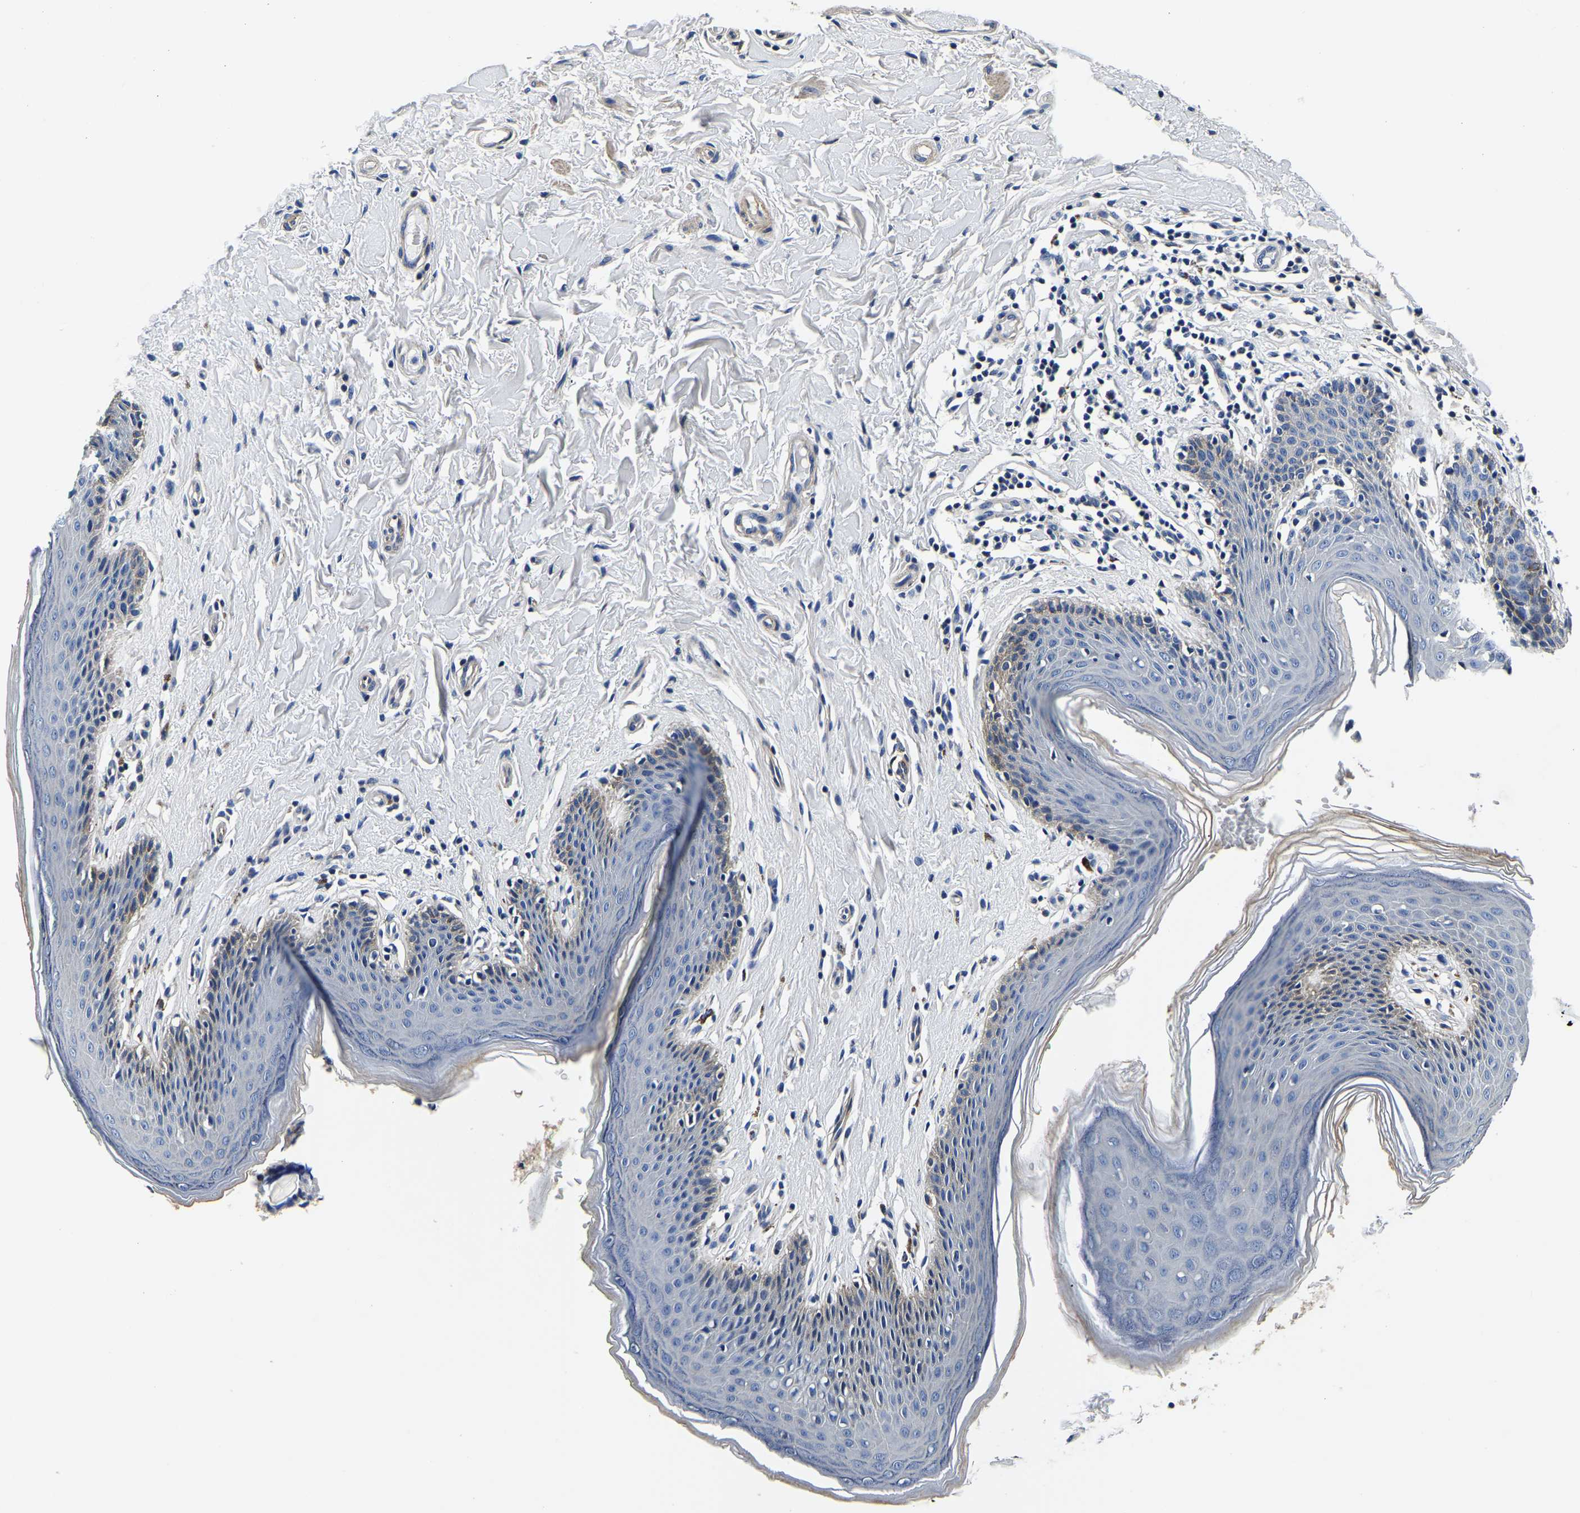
{"staining": {"intensity": "weak", "quantity": "25%-75%", "location": "cytoplasmic/membranous"}, "tissue": "skin", "cell_type": "Epidermal cells", "image_type": "normal", "snomed": [{"axis": "morphology", "description": "Normal tissue, NOS"}, {"axis": "topography", "description": "Vulva"}], "caption": "Epidermal cells demonstrate low levels of weak cytoplasmic/membranous expression in approximately 25%-75% of cells in unremarkable human skin.", "gene": "KCTD17", "patient": {"sex": "female", "age": 66}}